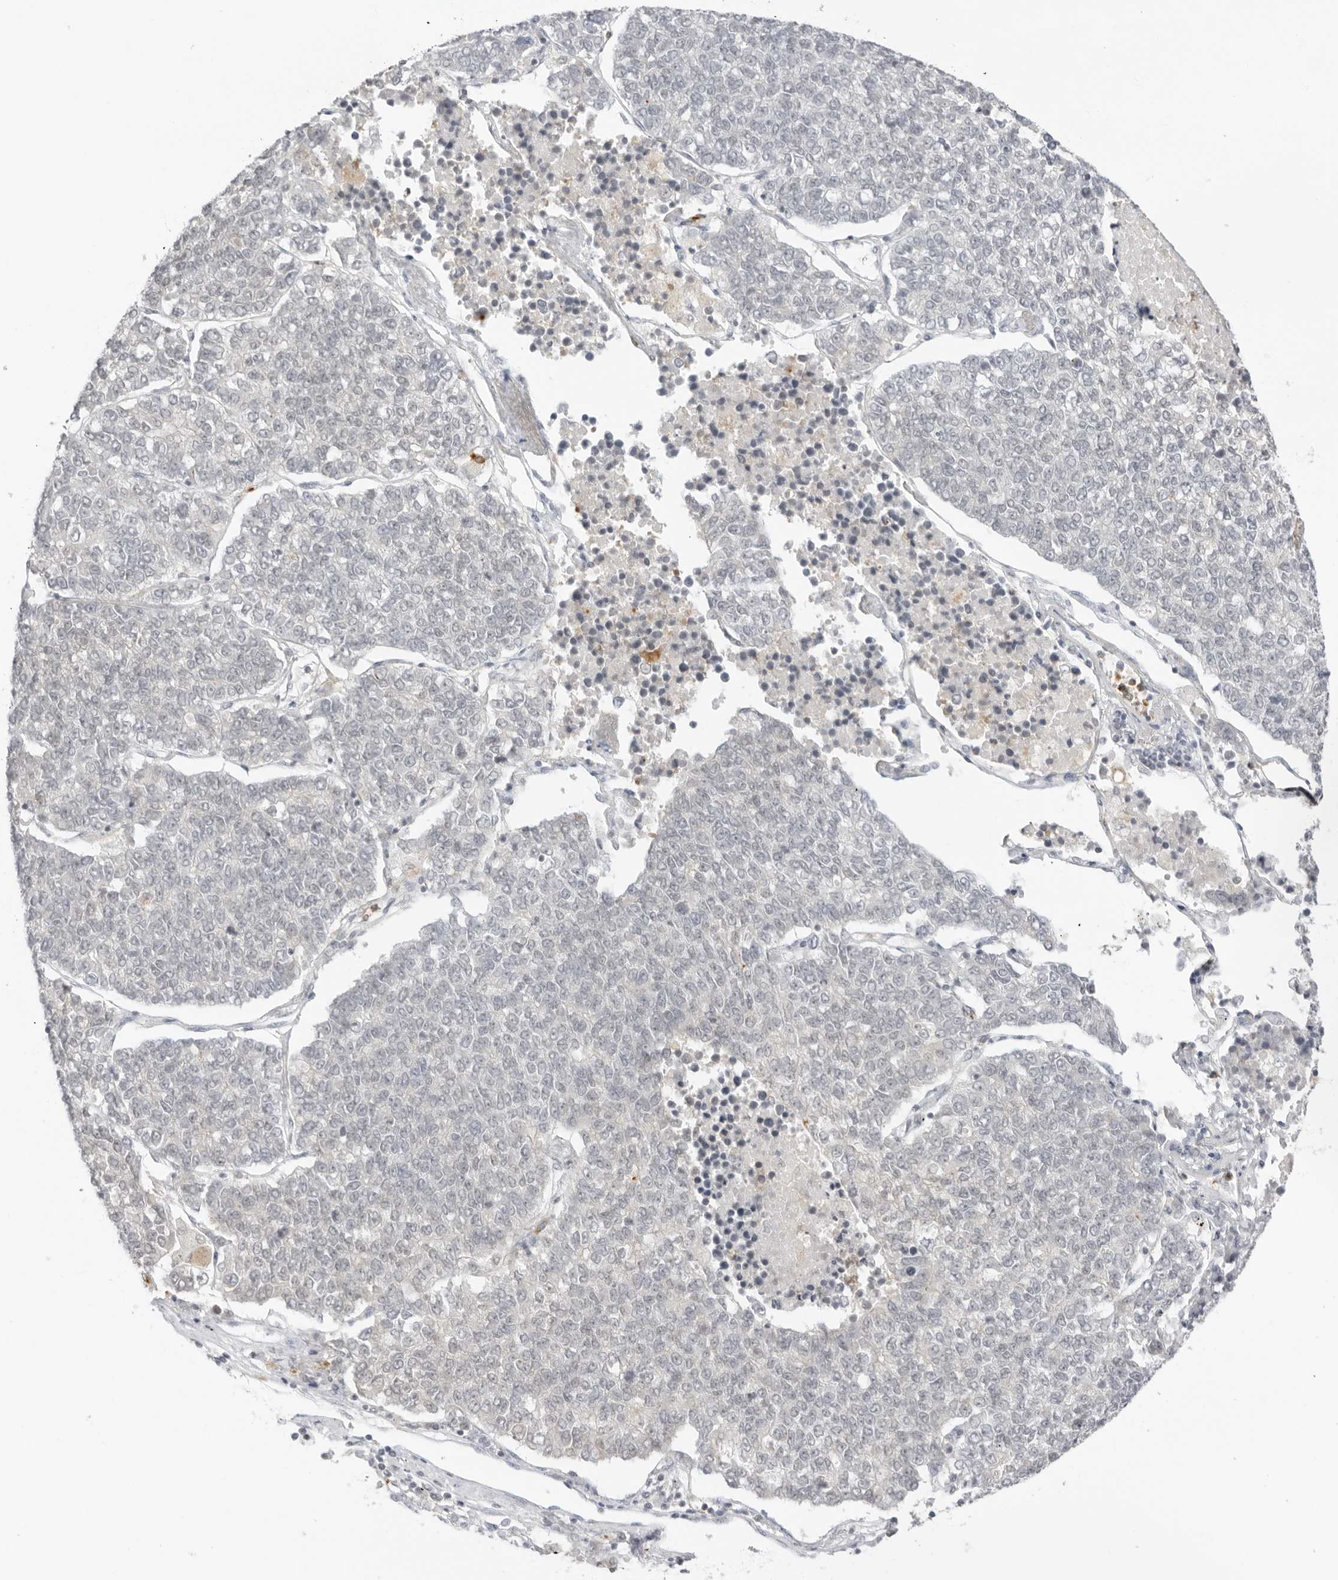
{"staining": {"intensity": "negative", "quantity": "none", "location": "none"}, "tissue": "lung cancer", "cell_type": "Tumor cells", "image_type": "cancer", "snomed": [{"axis": "morphology", "description": "Adenocarcinoma, NOS"}, {"axis": "topography", "description": "Lung"}], "caption": "DAB immunohistochemical staining of lung cancer (adenocarcinoma) exhibits no significant positivity in tumor cells.", "gene": "RNF146", "patient": {"sex": "male", "age": 49}}